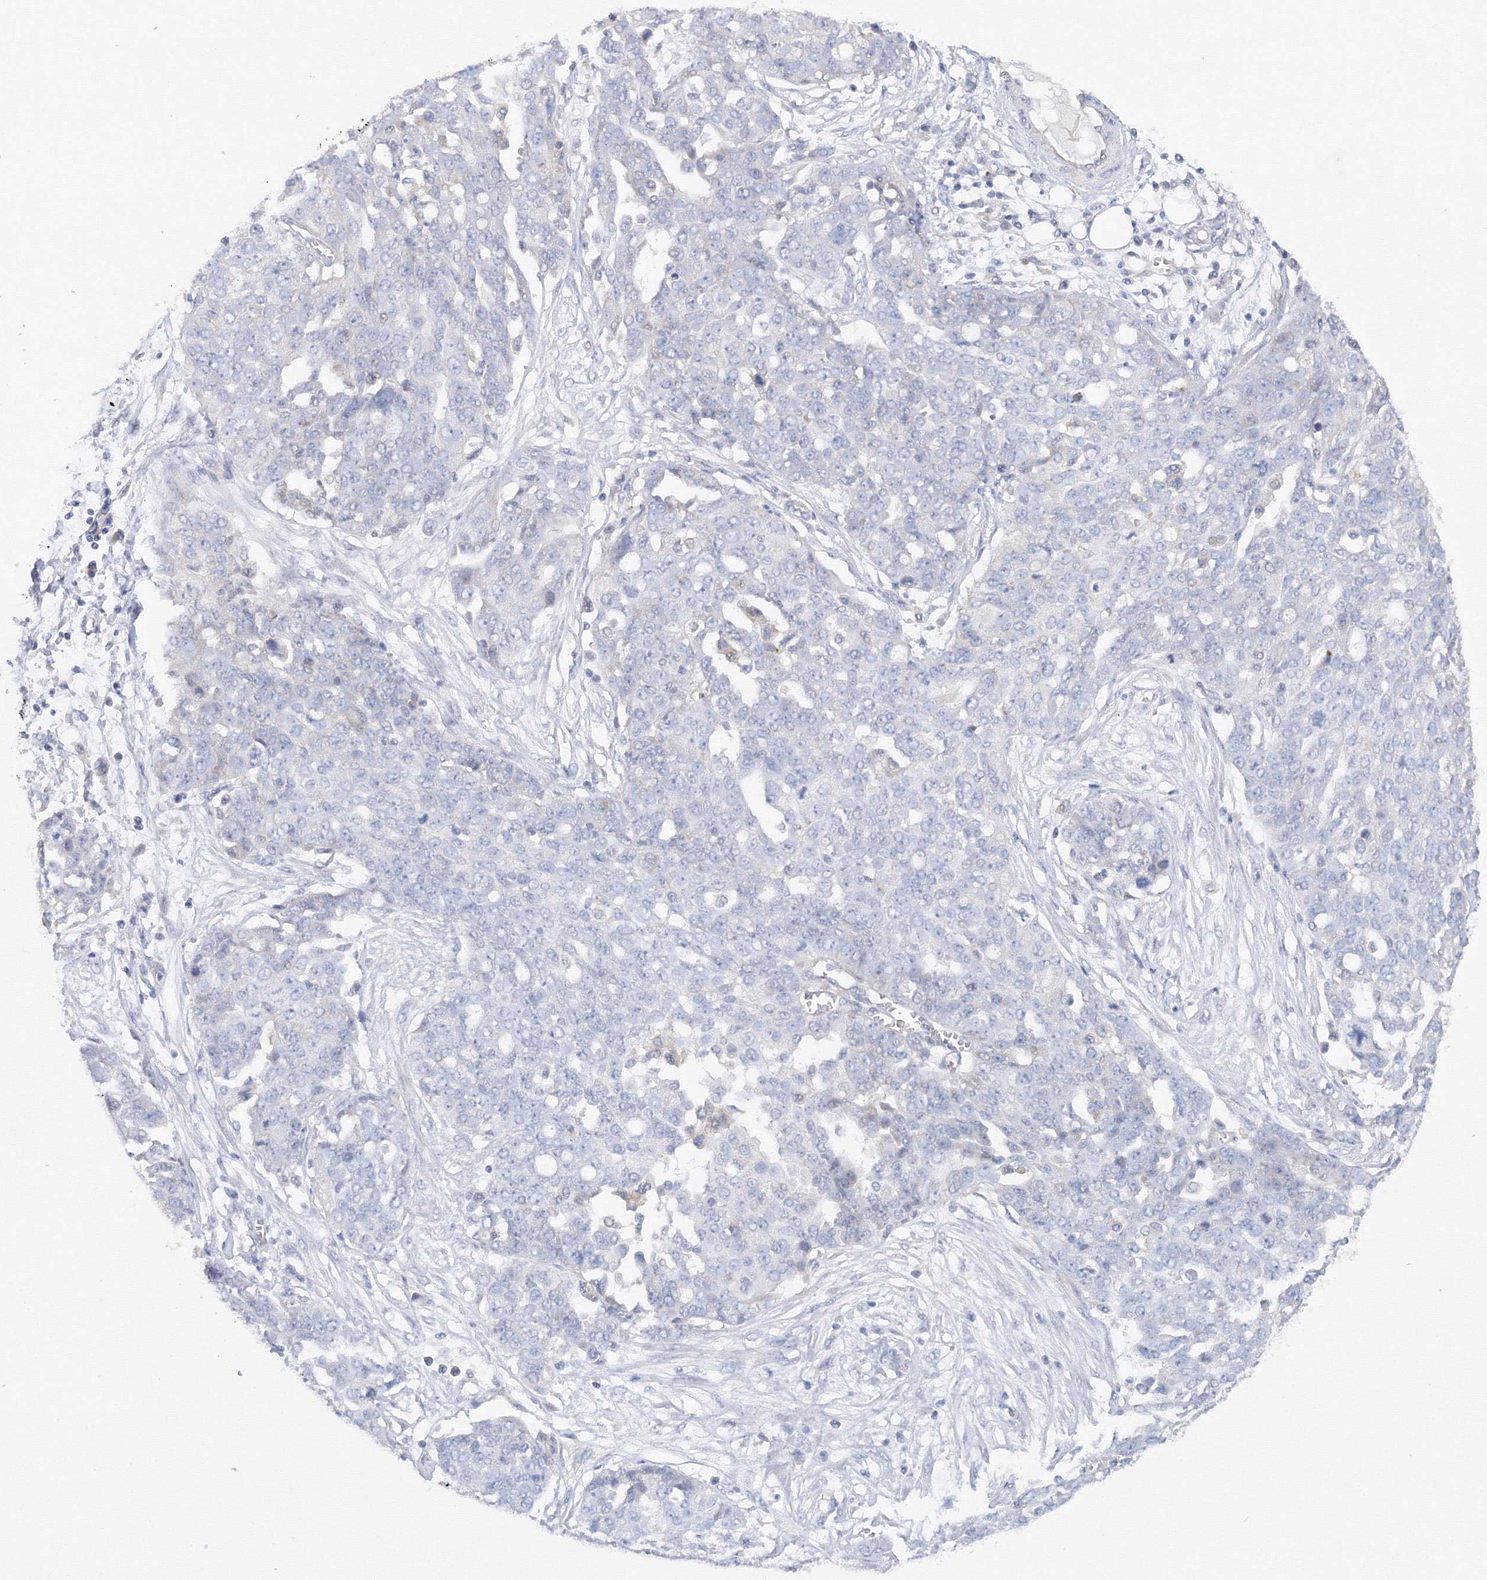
{"staining": {"intensity": "negative", "quantity": "none", "location": "none"}, "tissue": "ovarian cancer", "cell_type": "Tumor cells", "image_type": "cancer", "snomed": [{"axis": "morphology", "description": "Cystadenocarcinoma, serous, NOS"}, {"axis": "topography", "description": "Soft tissue"}, {"axis": "topography", "description": "Ovary"}], "caption": "Histopathology image shows no protein positivity in tumor cells of ovarian cancer tissue.", "gene": "DIS3L2", "patient": {"sex": "female", "age": 57}}